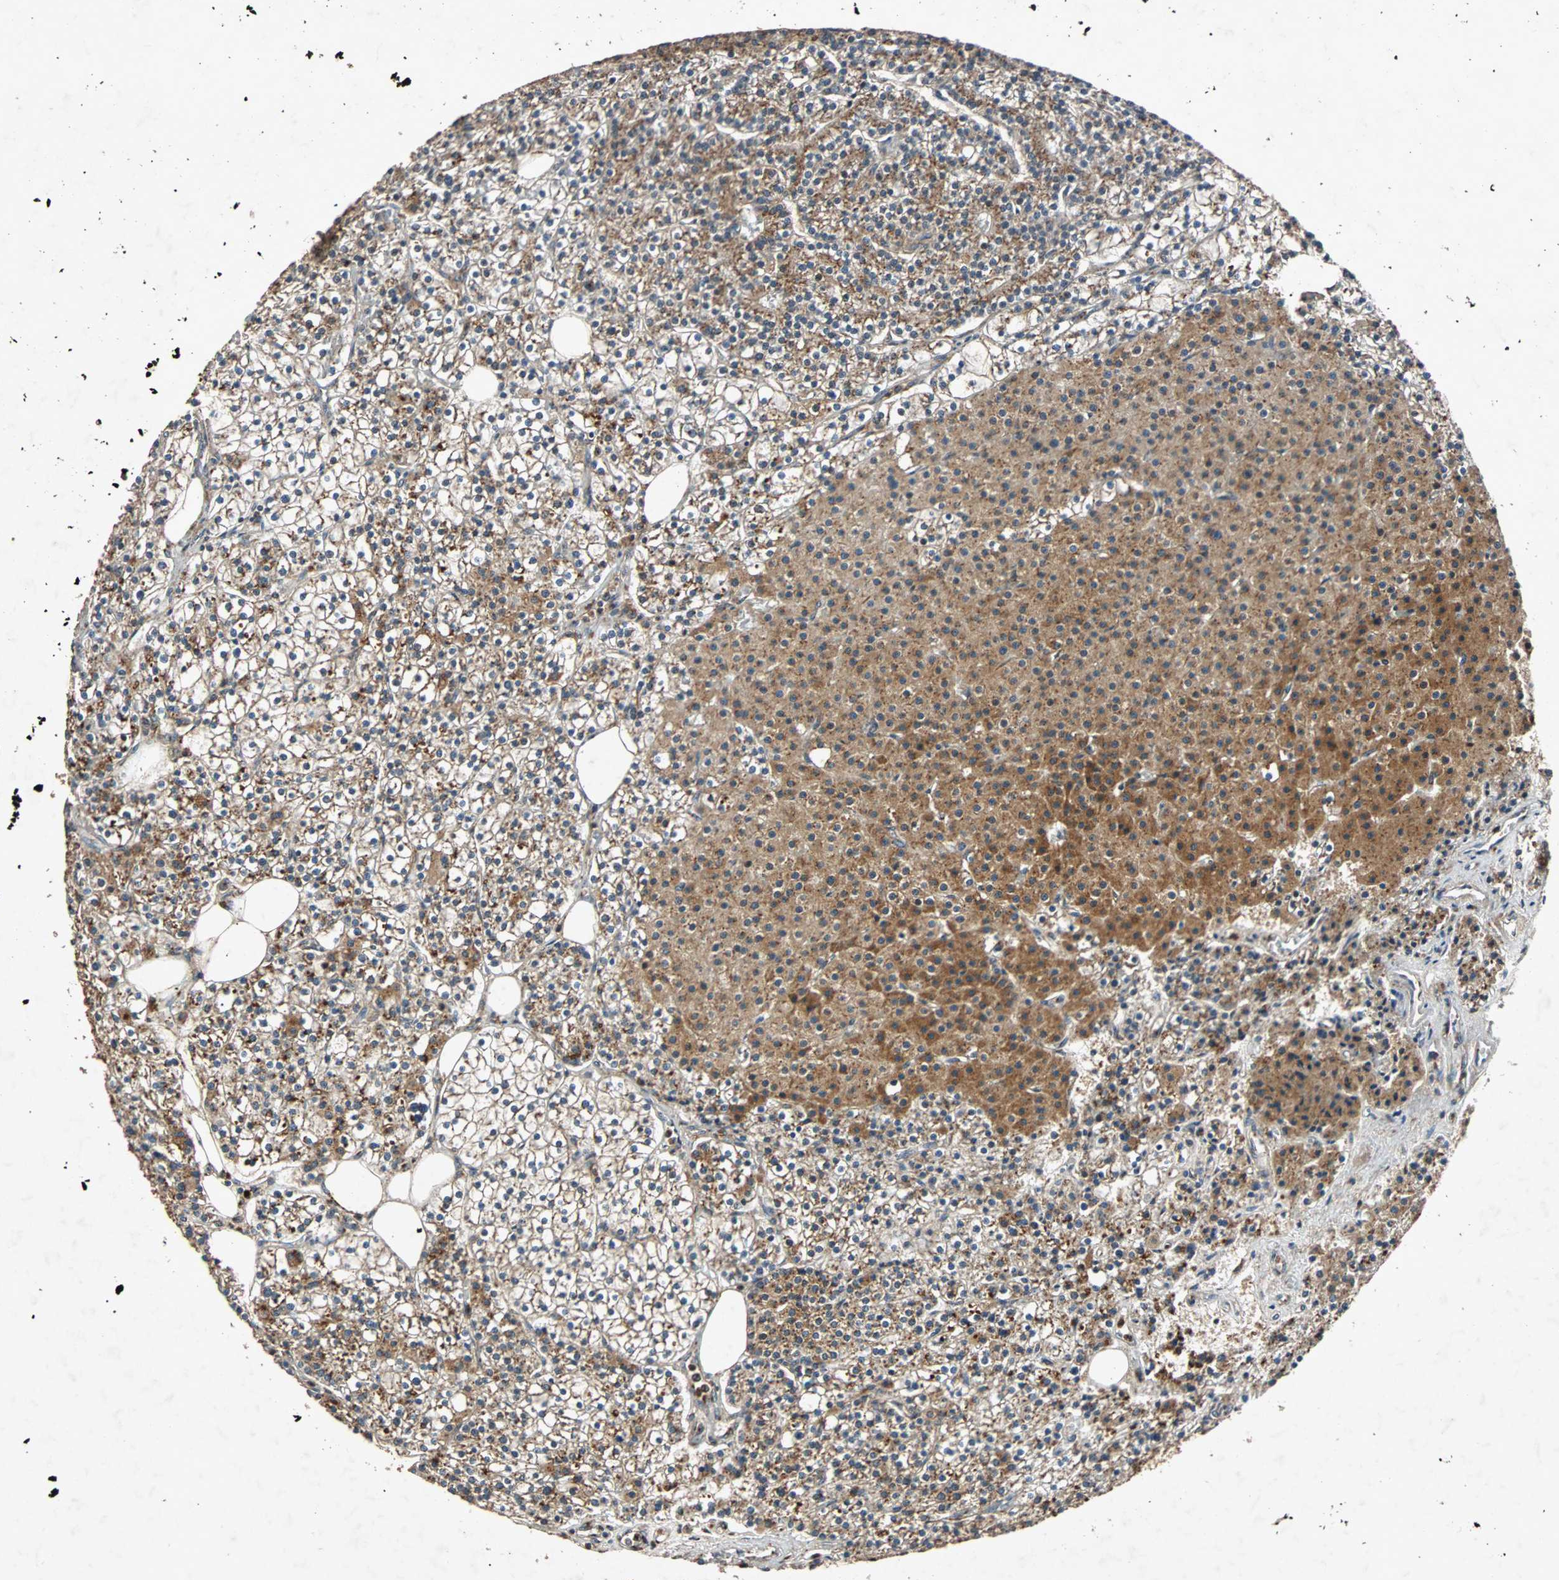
{"staining": {"intensity": "strong", "quantity": ">75%", "location": "cytoplasmic/membranous,nuclear"}, "tissue": "parathyroid gland", "cell_type": "Glandular cells", "image_type": "normal", "snomed": [{"axis": "morphology", "description": "Normal tissue, NOS"}, {"axis": "topography", "description": "Parathyroid gland"}], "caption": "A high-resolution photomicrograph shows IHC staining of normal parathyroid gland, which reveals strong cytoplasmic/membranous,nuclear positivity in approximately >75% of glandular cells.", "gene": "USP31", "patient": {"sex": "female", "age": 63}}